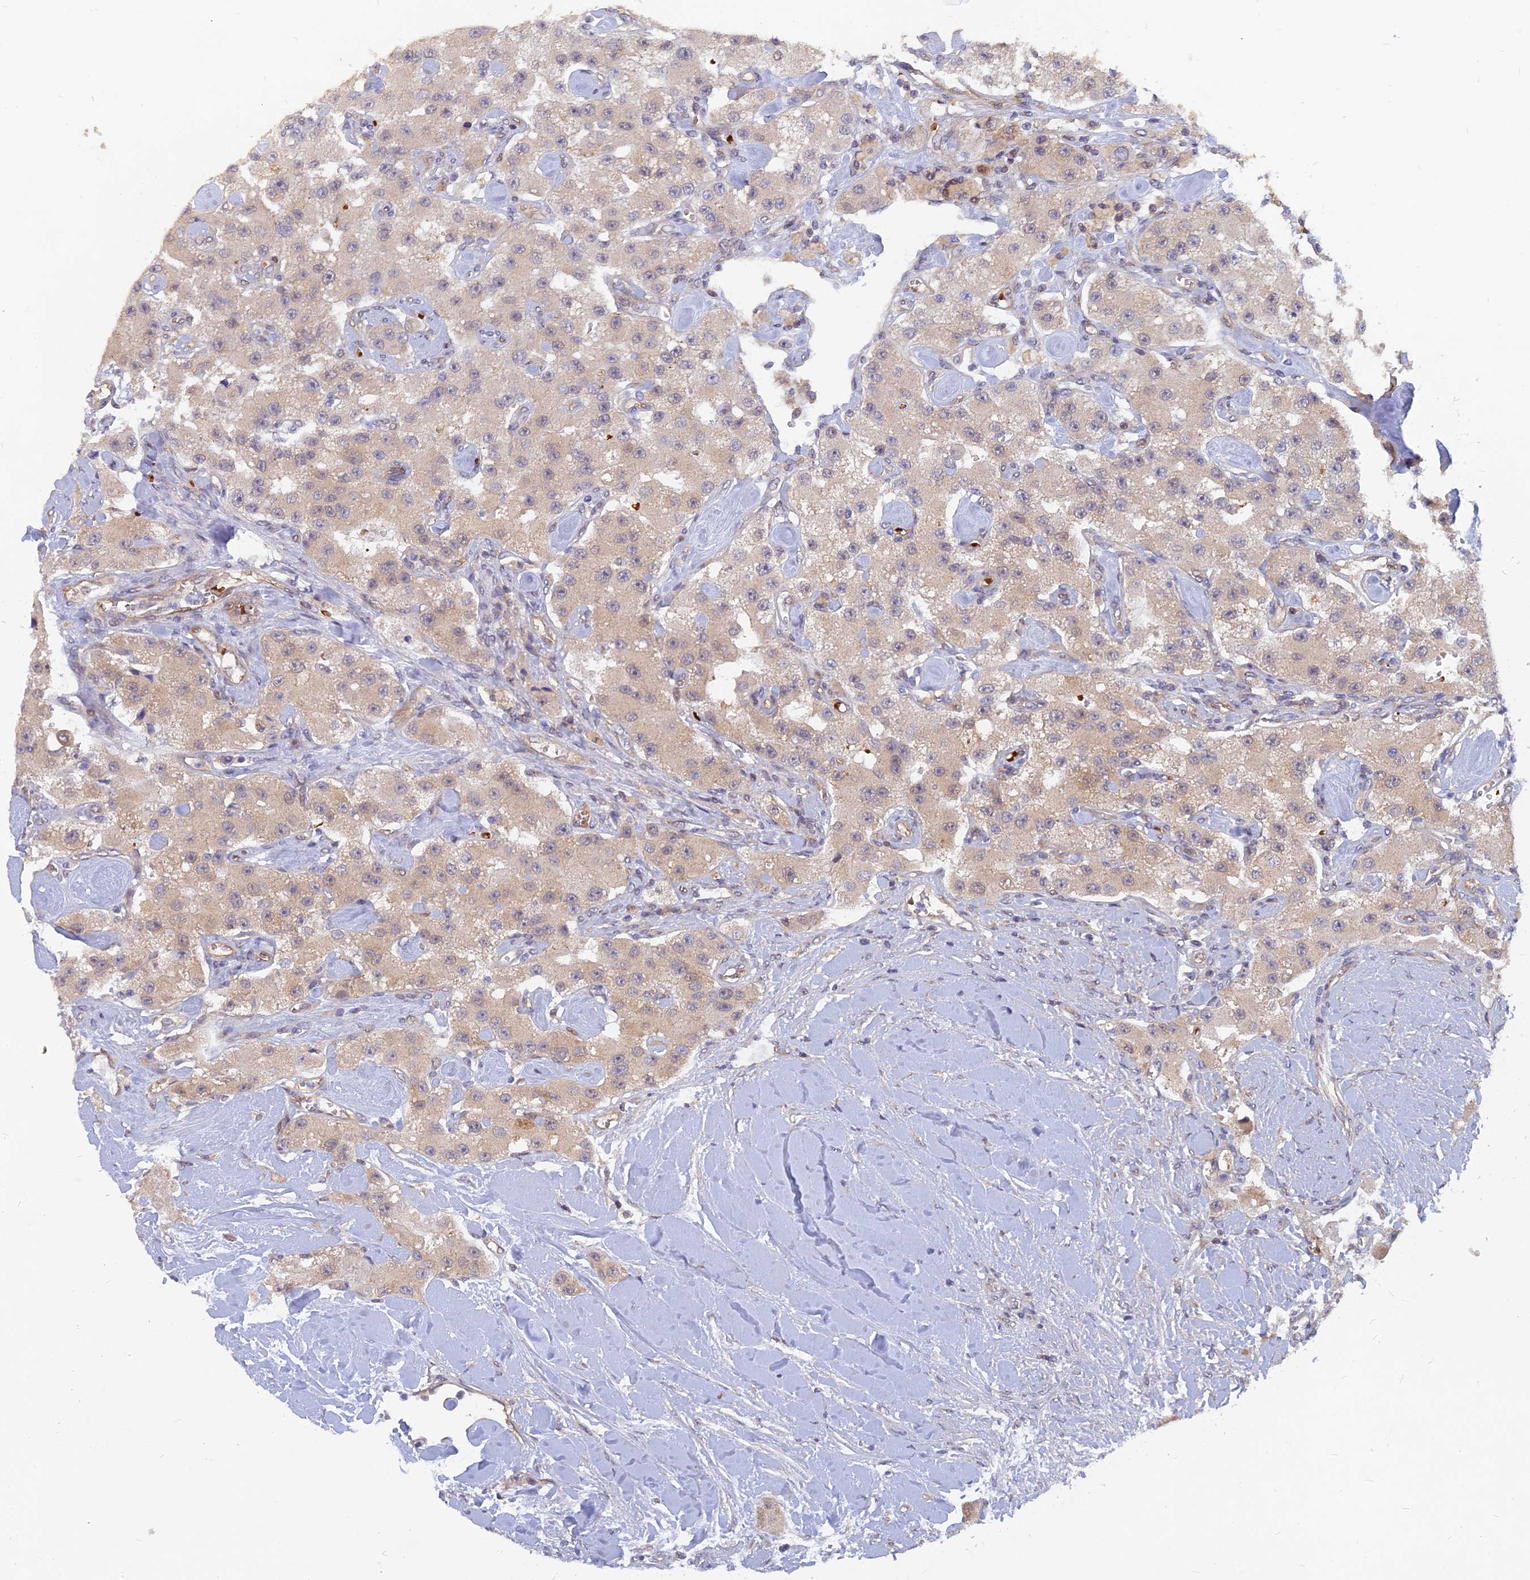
{"staining": {"intensity": "weak", "quantity": ">75%", "location": "cytoplasmic/membranous"}, "tissue": "carcinoid", "cell_type": "Tumor cells", "image_type": "cancer", "snomed": [{"axis": "morphology", "description": "Carcinoid, malignant, NOS"}, {"axis": "topography", "description": "Pancreas"}], "caption": "Carcinoid was stained to show a protein in brown. There is low levels of weak cytoplasmic/membranous staining in approximately >75% of tumor cells.", "gene": "ARL2BP", "patient": {"sex": "male", "age": 41}}